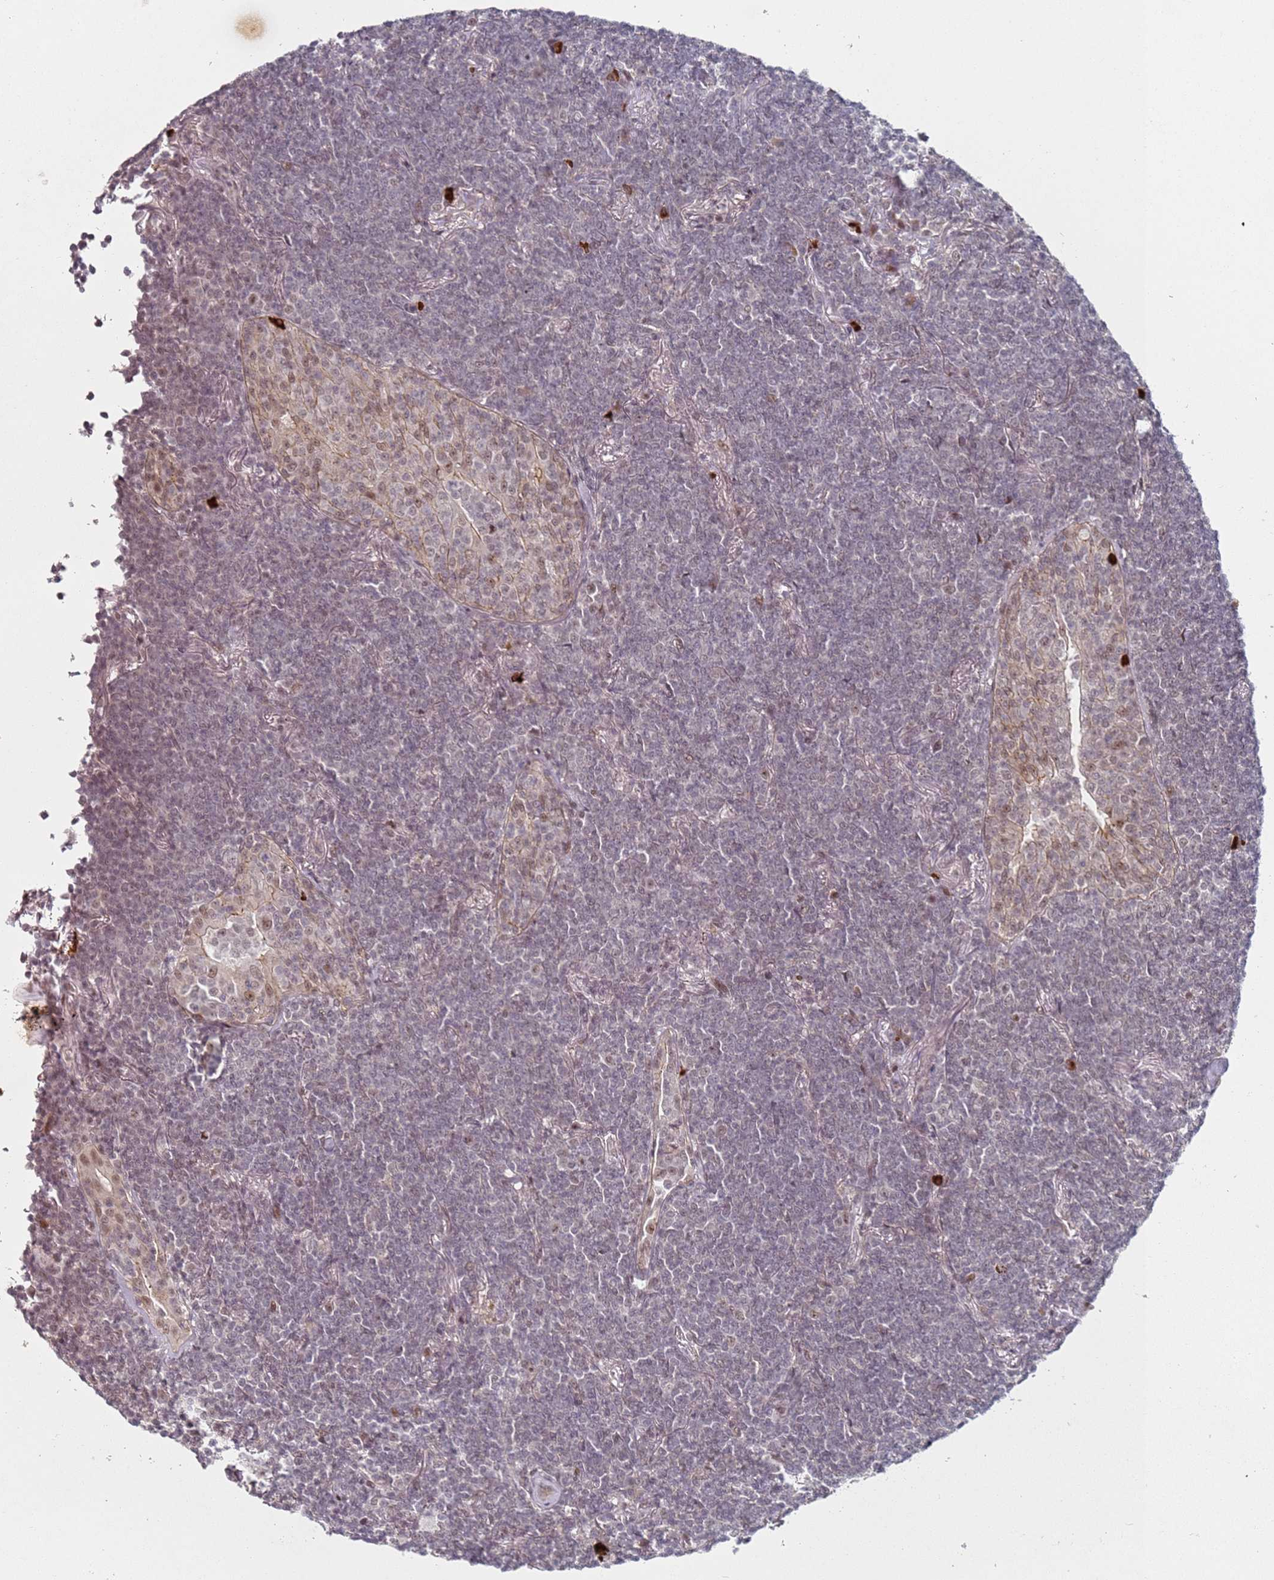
{"staining": {"intensity": "weak", "quantity": "25%-75%", "location": "nuclear"}, "tissue": "lymphoma", "cell_type": "Tumor cells", "image_type": "cancer", "snomed": [{"axis": "morphology", "description": "Malignant lymphoma, non-Hodgkin's type, Low grade"}, {"axis": "topography", "description": "Lung"}], "caption": "Immunohistochemistry (IHC) (DAB (3,3'-diaminobenzidine)) staining of malignant lymphoma, non-Hodgkin's type (low-grade) demonstrates weak nuclear protein expression in about 25%-75% of tumor cells.", "gene": "ATF6B", "patient": {"sex": "female", "age": 71}}